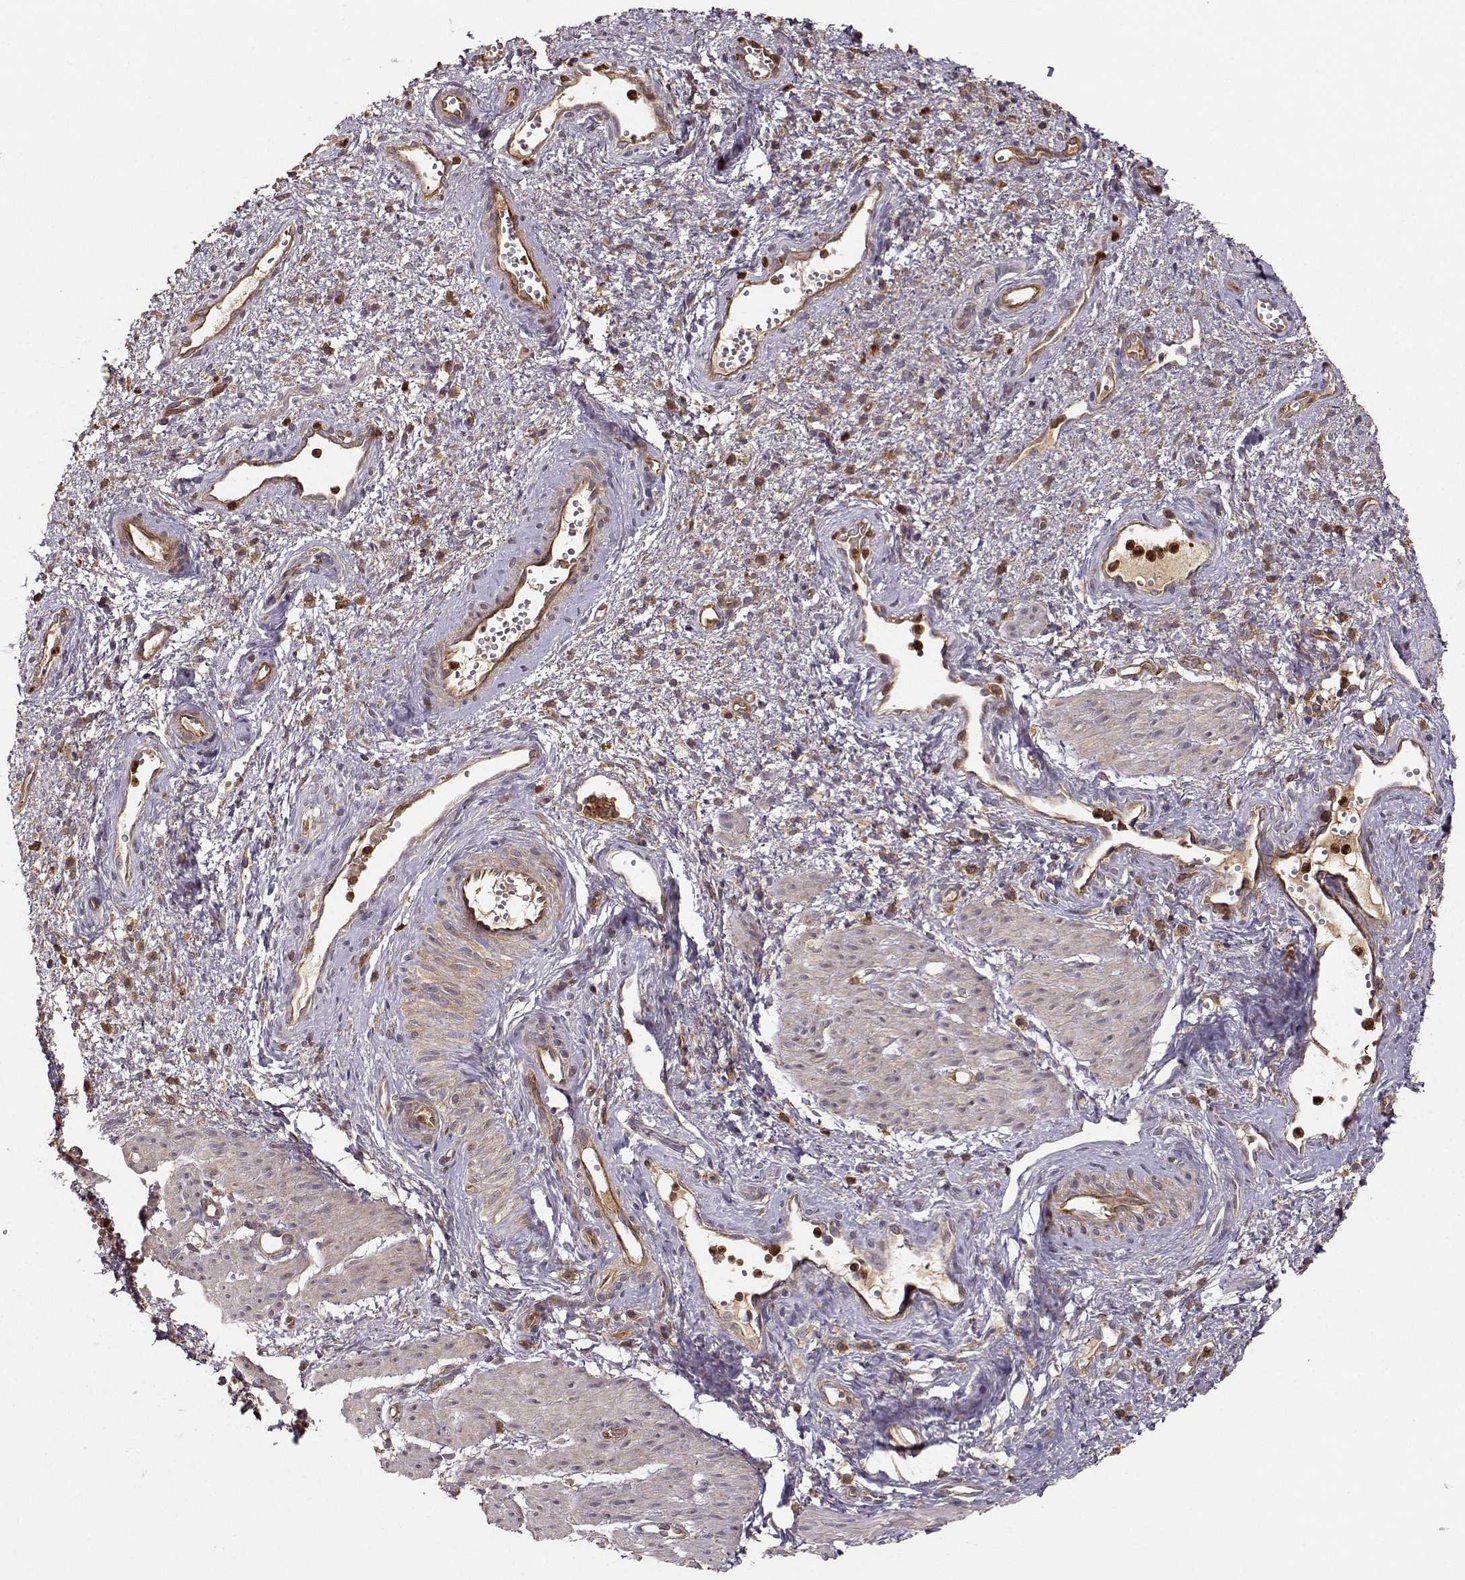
{"staining": {"intensity": "weak", "quantity": ">75%", "location": "cytoplasmic/membranous"}, "tissue": "cervical cancer", "cell_type": "Tumor cells", "image_type": "cancer", "snomed": [{"axis": "morphology", "description": "Squamous cell carcinoma, NOS"}, {"axis": "topography", "description": "Cervix"}], "caption": "High-power microscopy captured an immunohistochemistry photomicrograph of cervical squamous cell carcinoma, revealing weak cytoplasmic/membranous staining in approximately >75% of tumor cells. (Stains: DAB (3,3'-diaminobenzidine) in brown, nuclei in blue, Microscopy: brightfield microscopy at high magnification).", "gene": "ARHGEF2", "patient": {"sex": "female", "age": 30}}